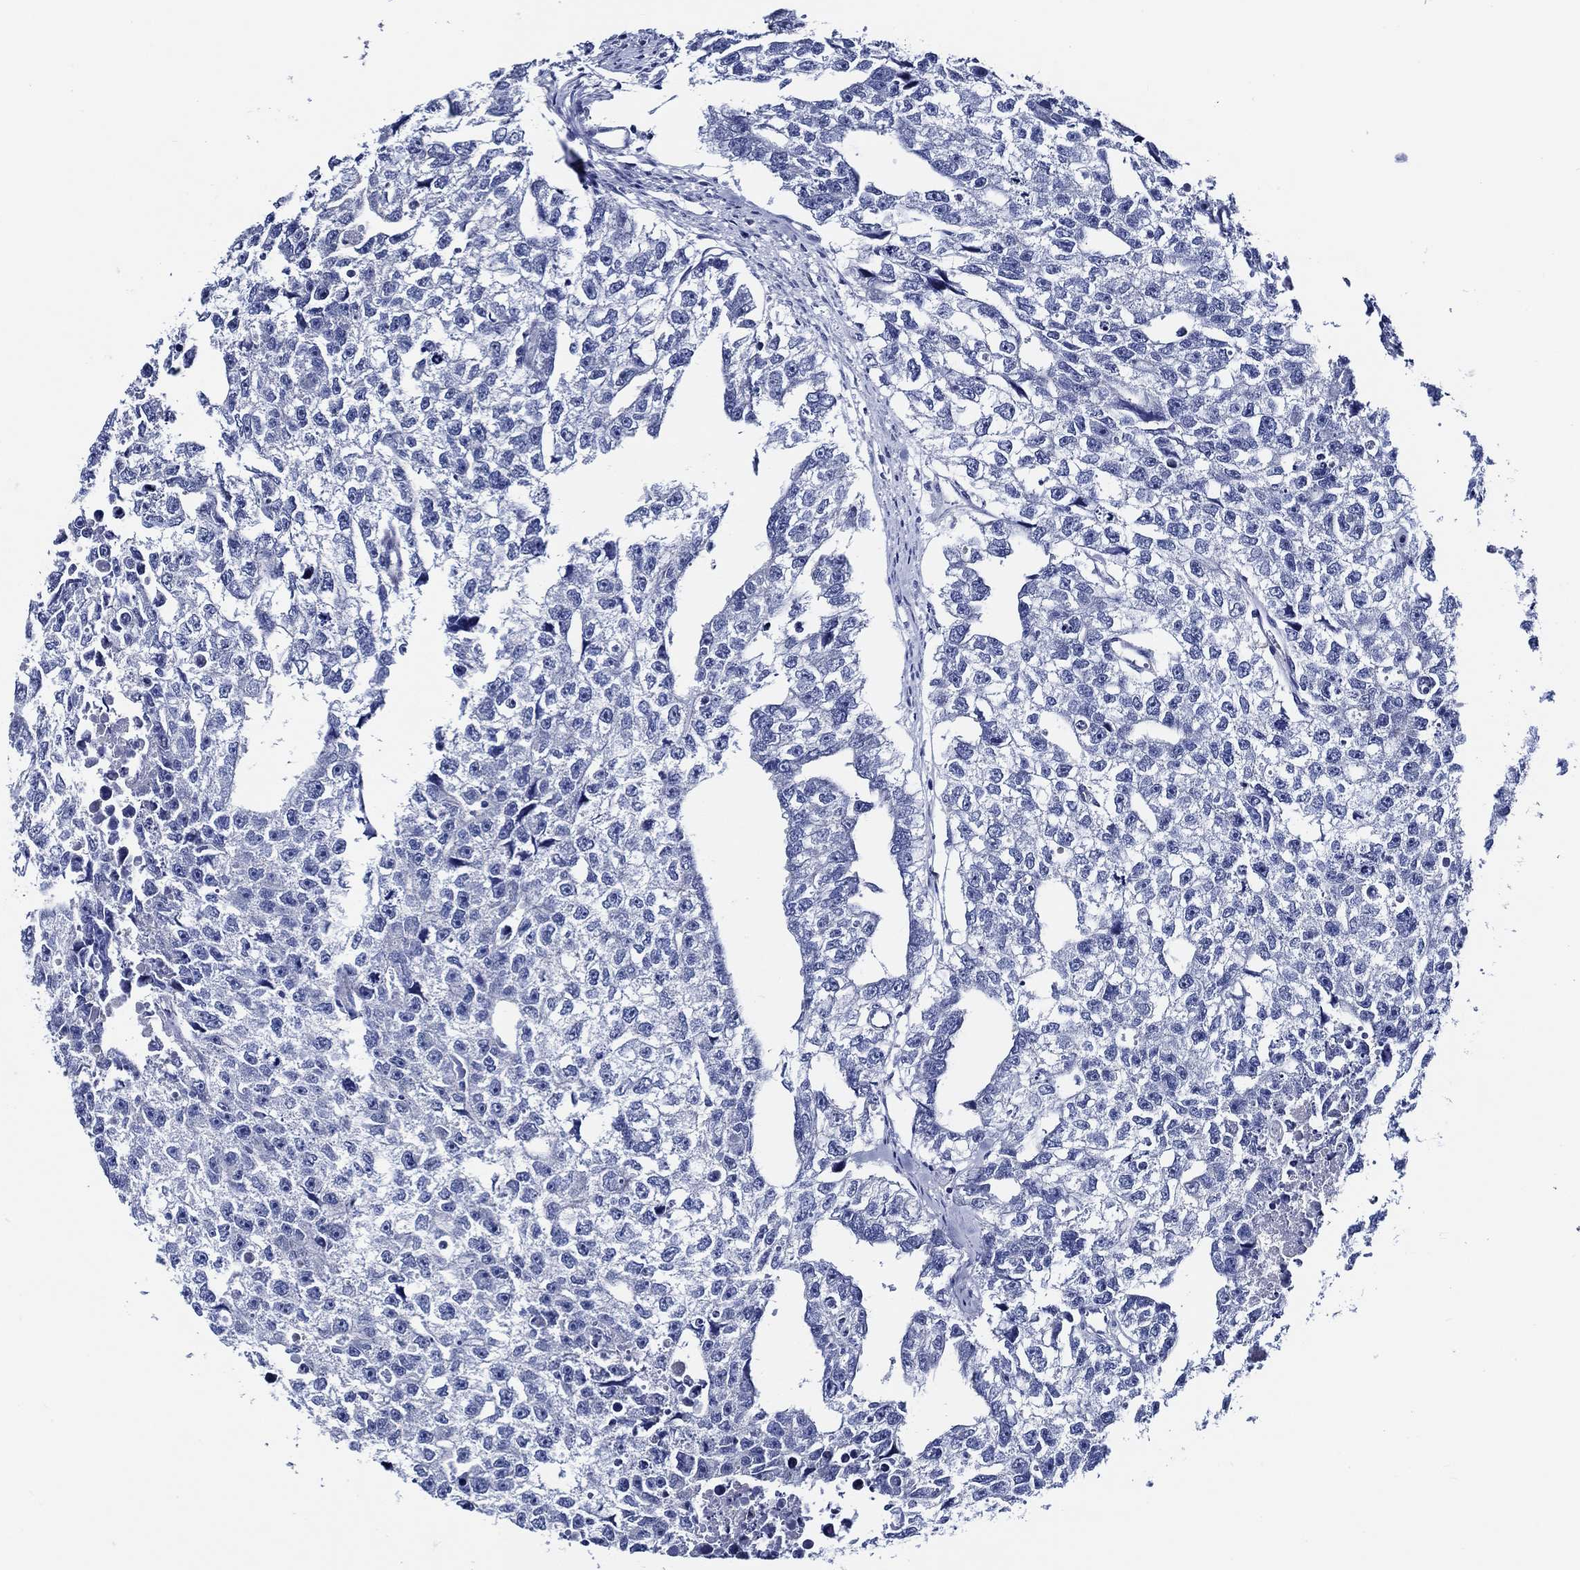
{"staining": {"intensity": "negative", "quantity": "none", "location": "none"}, "tissue": "testis cancer", "cell_type": "Tumor cells", "image_type": "cancer", "snomed": [{"axis": "morphology", "description": "Carcinoma, Embryonal, NOS"}, {"axis": "morphology", "description": "Teratoma, malignant, NOS"}, {"axis": "topography", "description": "Testis"}], "caption": "This is an IHC histopathology image of human testis cancer (embryonal carcinoma). There is no positivity in tumor cells.", "gene": "WDR62", "patient": {"sex": "male", "age": 44}}